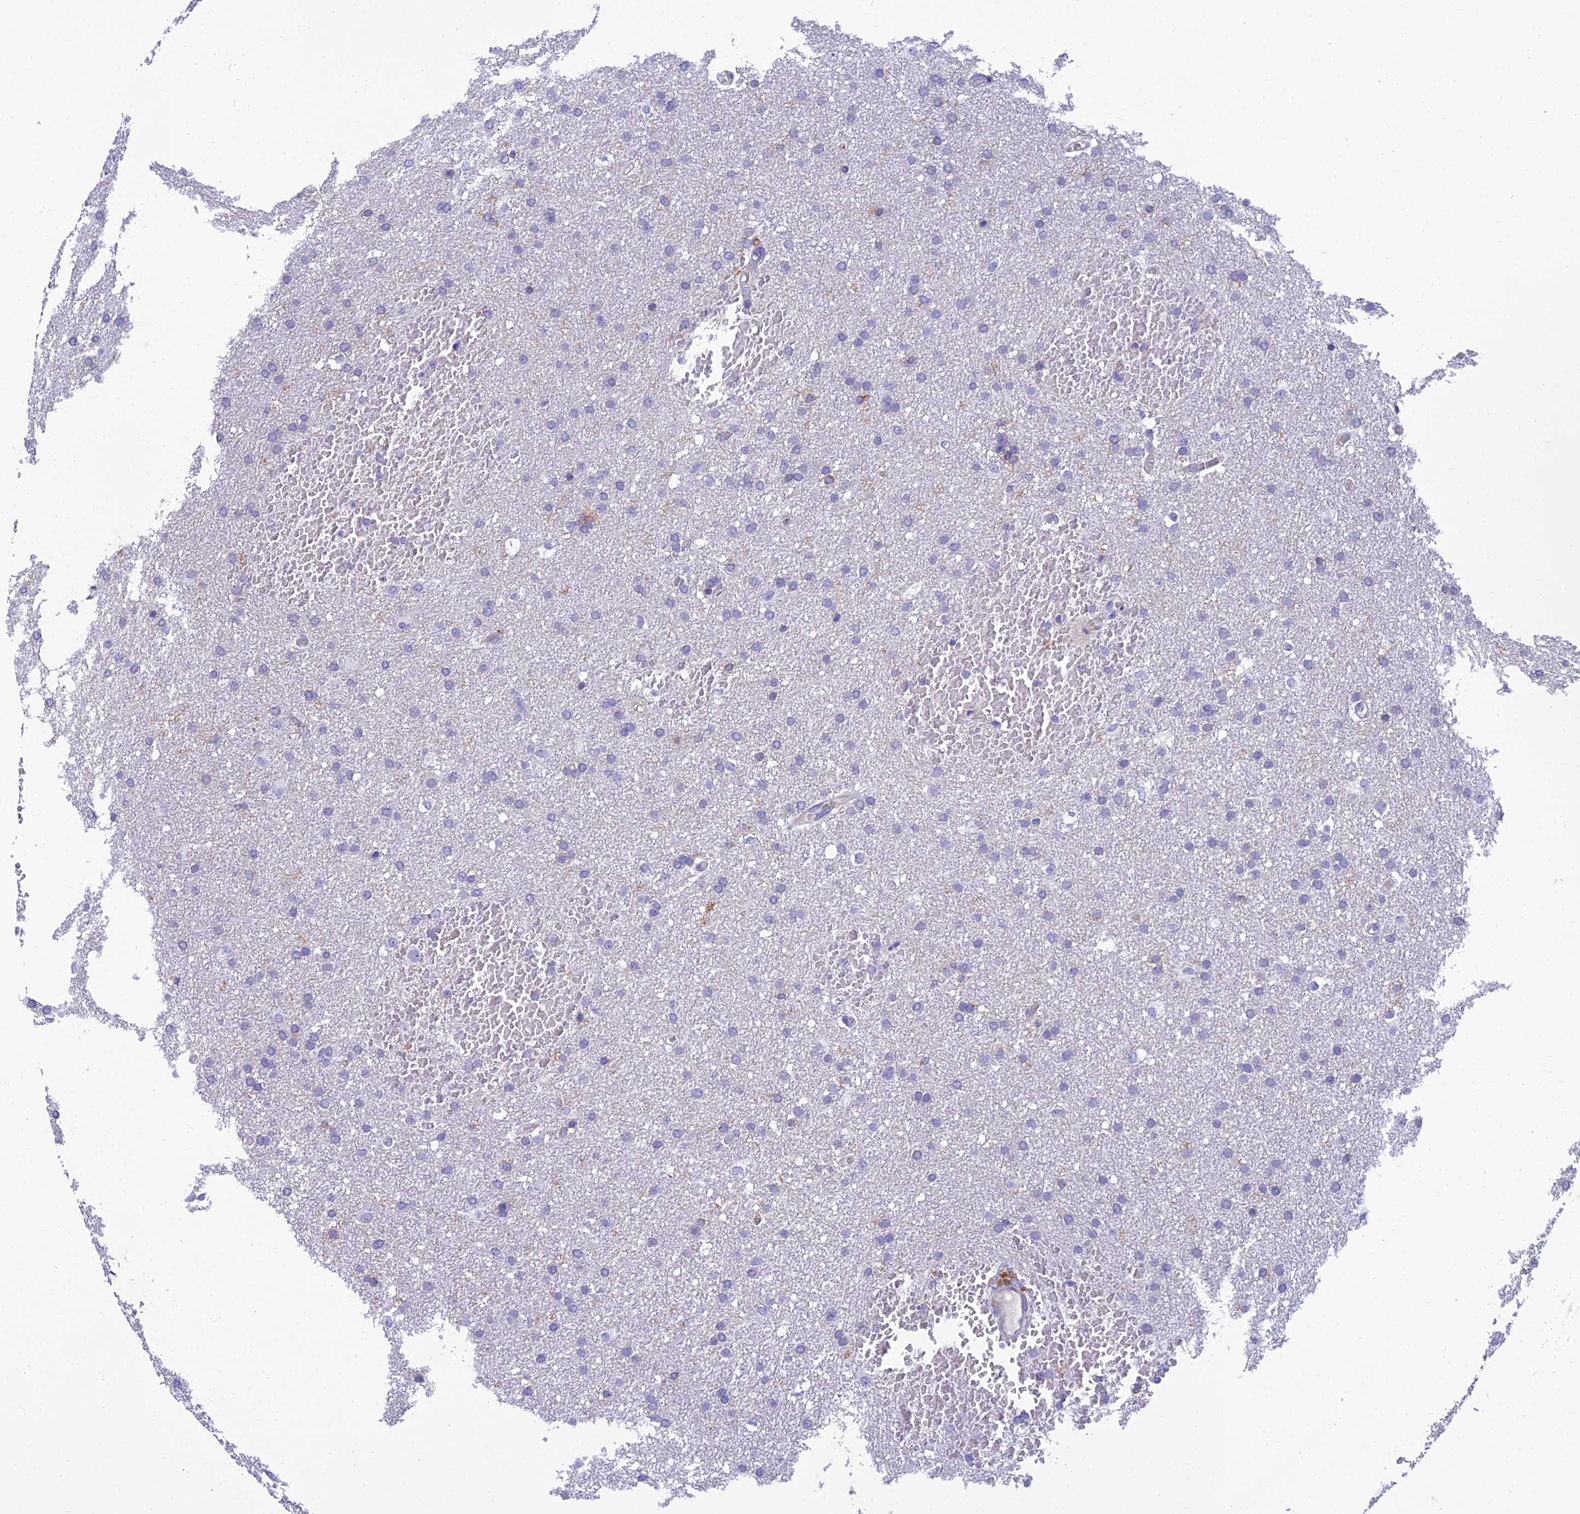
{"staining": {"intensity": "negative", "quantity": "none", "location": "none"}, "tissue": "glioma", "cell_type": "Tumor cells", "image_type": "cancer", "snomed": [{"axis": "morphology", "description": "Glioma, malignant, High grade"}, {"axis": "topography", "description": "Cerebral cortex"}], "caption": "Immunohistochemical staining of high-grade glioma (malignant) displays no significant staining in tumor cells.", "gene": "PPP1R18", "patient": {"sex": "female", "age": 36}}